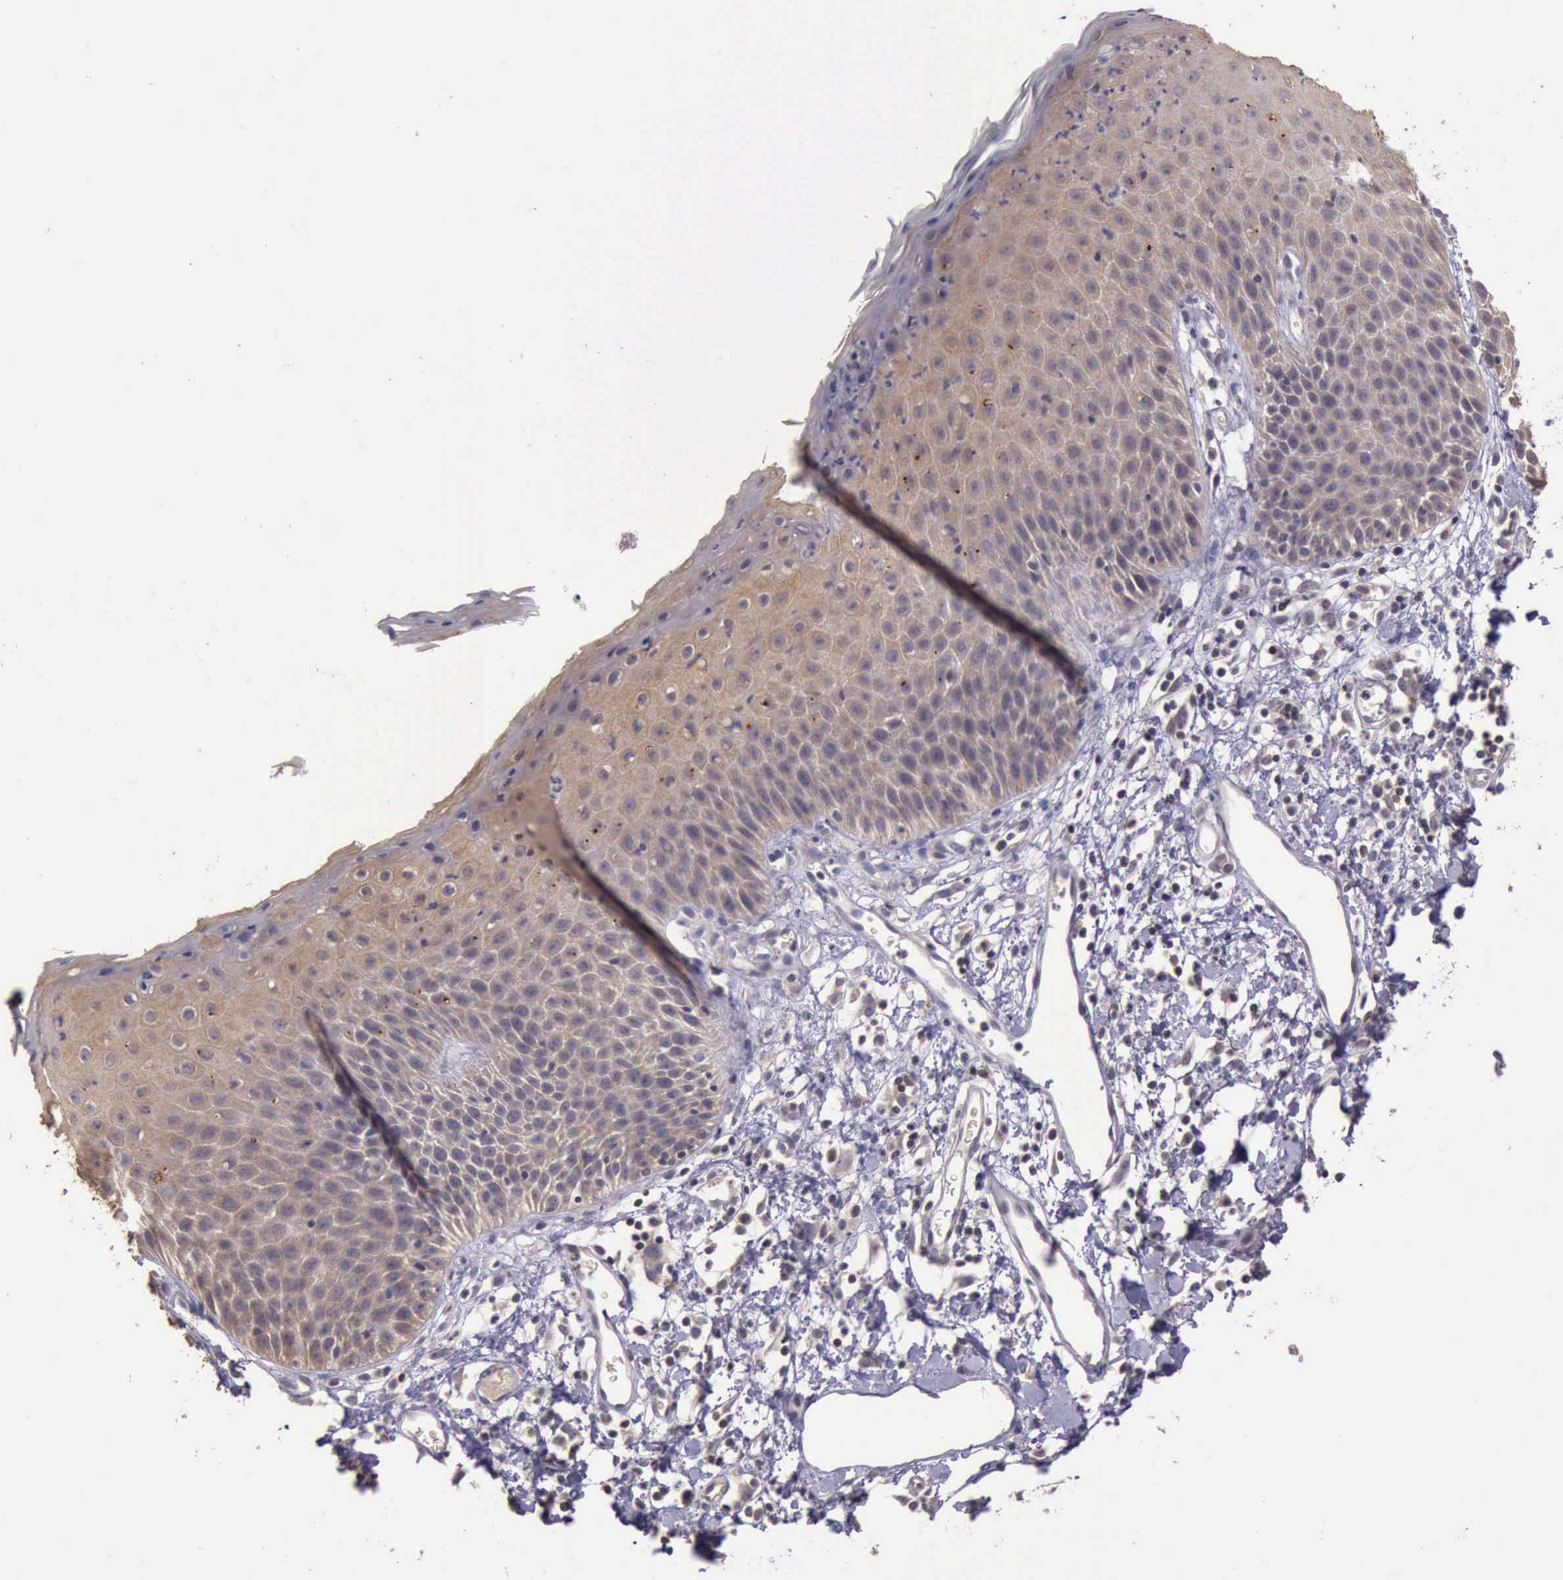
{"staining": {"intensity": "negative", "quantity": "none", "location": "none"}, "tissue": "skin", "cell_type": "Epidermal cells", "image_type": "normal", "snomed": [{"axis": "morphology", "description": "Normal tissue, NOS"}, {"axis": "topography", "description": "Vulva"}, {"axis": "topography", "description": "Peripheral nerve tissue"}], "caption": "Human skin stained for a protein using immunohistochemistry (IHC) demonstrates no positivity in epidermal cells.", "gene": "RAB39B", "patient": {"sex": "female", "age": 68}}